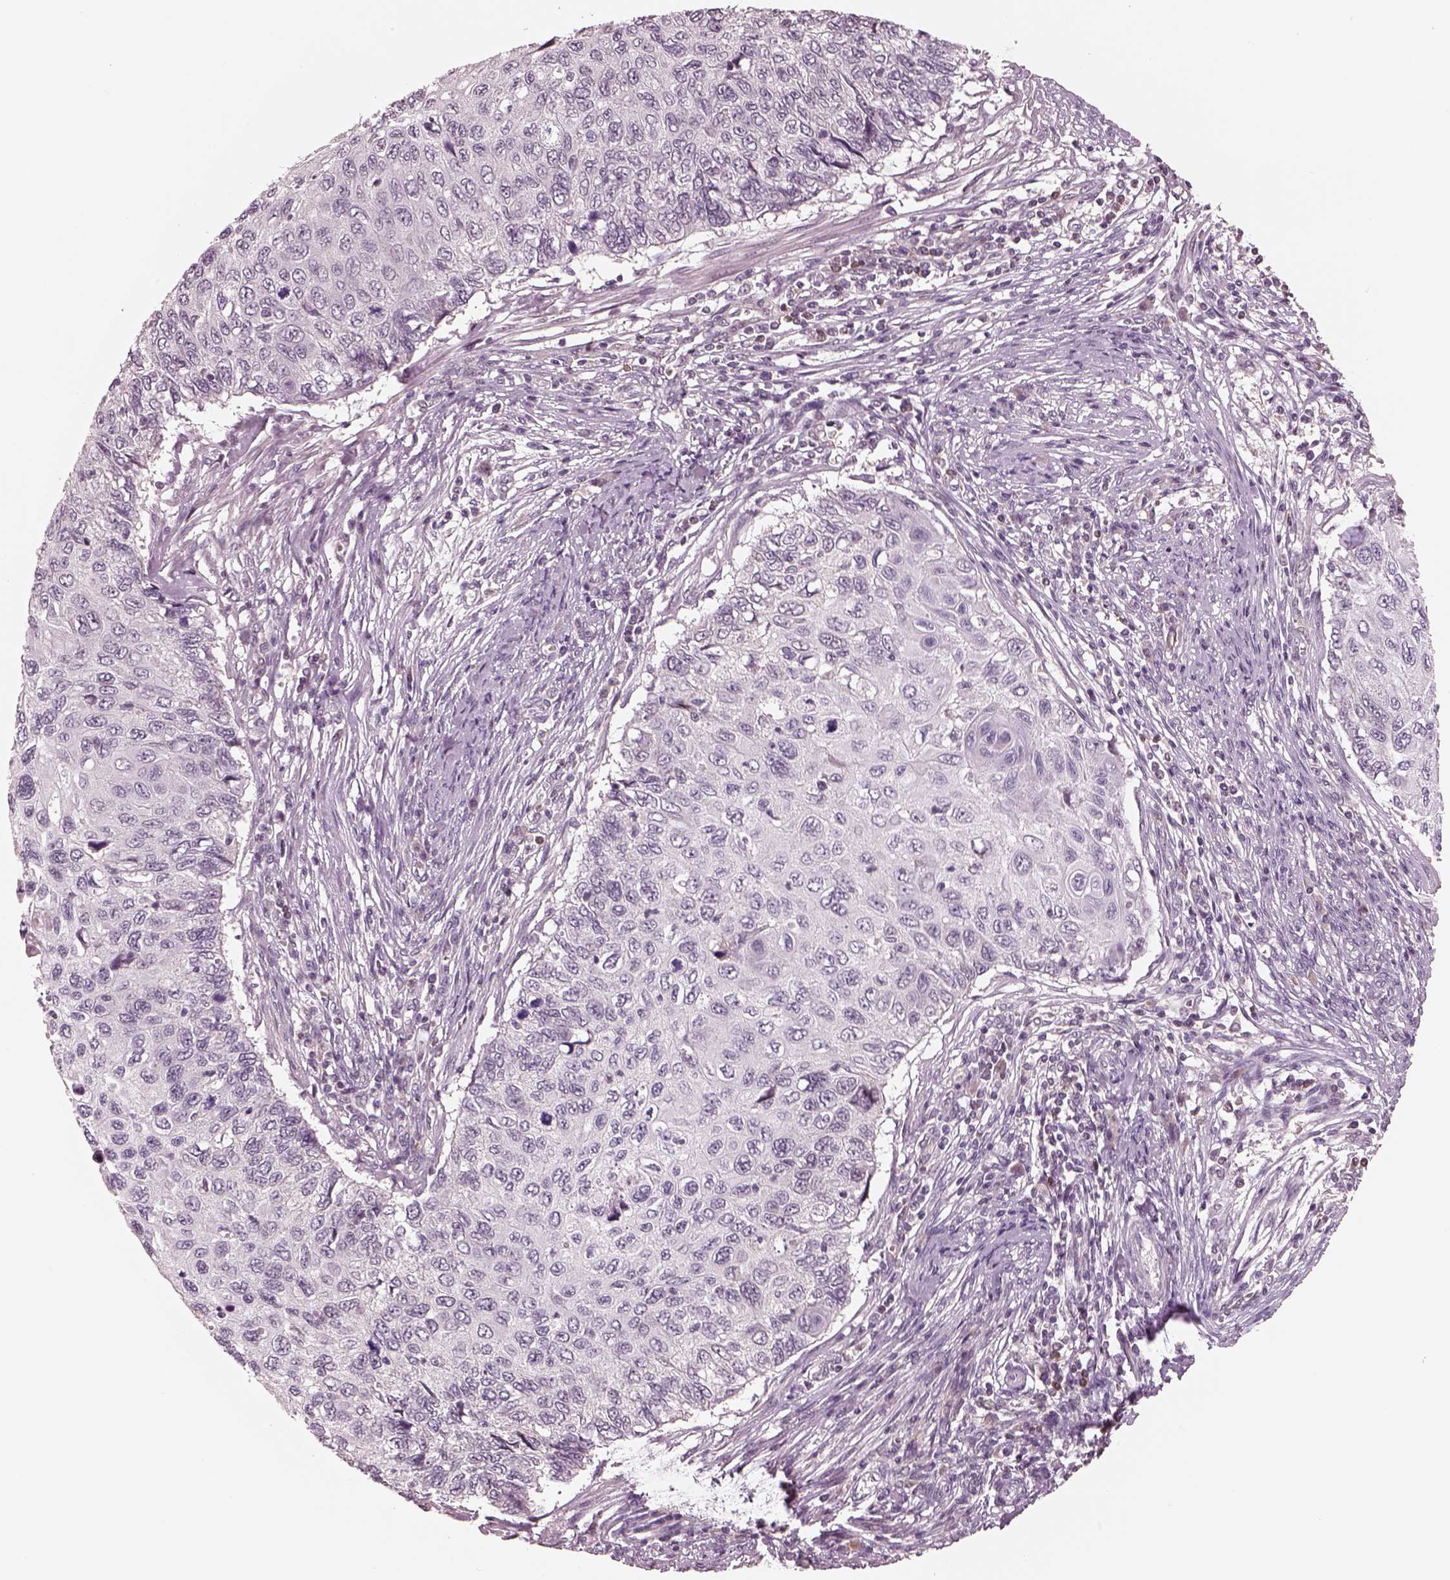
{"staining": {"intensity": "negative", "quantity": "none", "location": "none"}, "tissue": "cervical cancer", "cell_type": "Tumor cells", "image_type": "cancer", "snomed": [{"axis": "morphology", "description": "Squamous cell carcinoma, NOS"}, {"axis": "topography", "description": "Cervix"}], "caption": "This photomicrograph is of squamous cell carcinoma (cervical) stained with IHC to label a protein in brown with the nuclei are counter-stained blue. There is no positivity in tumor cells. (Immunohistochemistry, brightfield microscopy, high magnification).", "gene": "EGR4", "patient": {"sex": "female", "age": 70}}